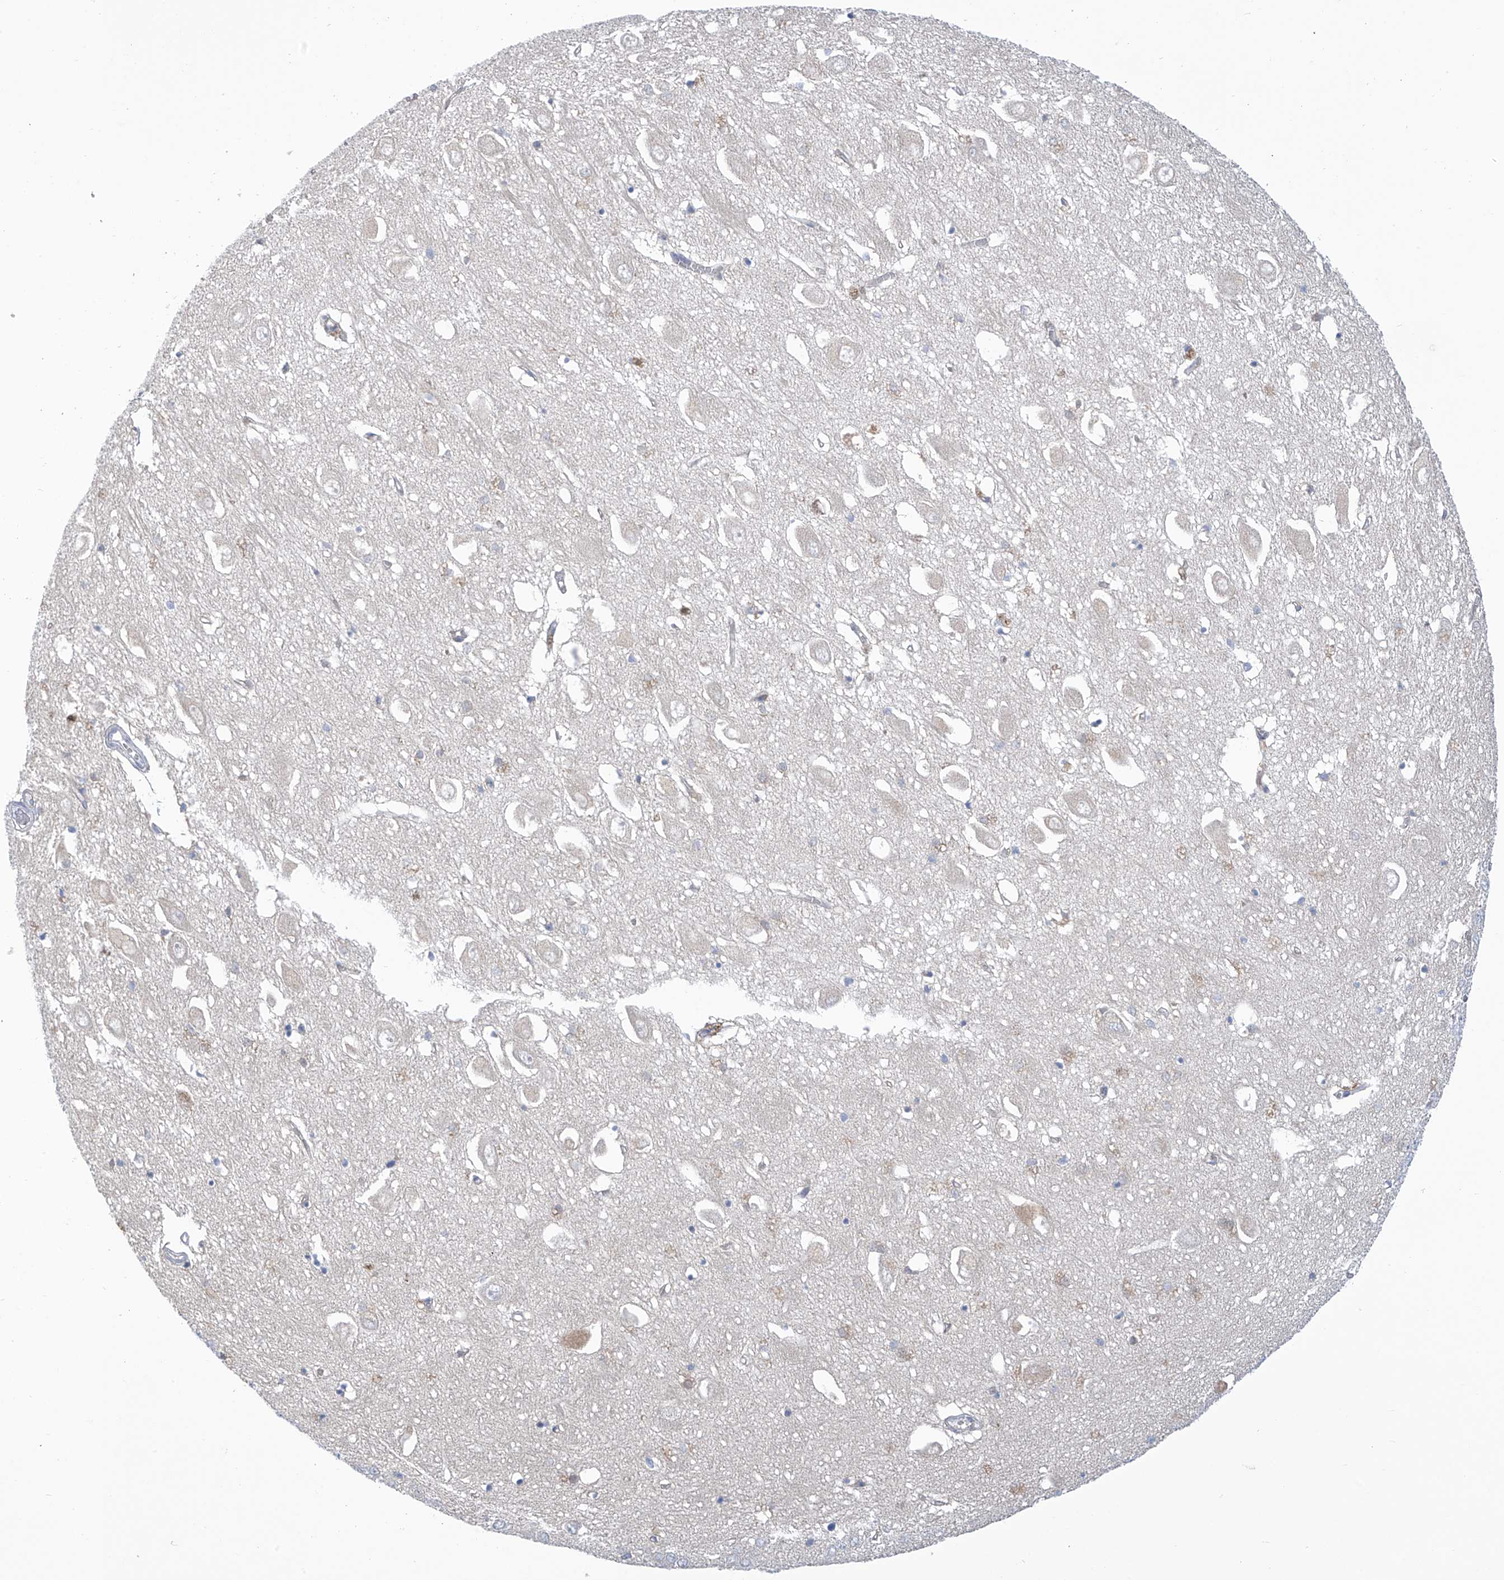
{"staining": {"intensity": "negative", "quantity": "none", "location": "none"}, "tissue": "hippocampus", "cell_type": "Glial cells", "image_type": "normal", "snomed": [{"axis": "morphology", "description": "Normal tissue, NOS"}, {"axis": "topography", "description": "Hippocampus"}], "caption": "Human hippocampus stained for a protein using immunohistochemistry (IHC) displays no staining in glial cells.", "gene": "IBA57", "patient": {"sex": "female", "age": 64}}